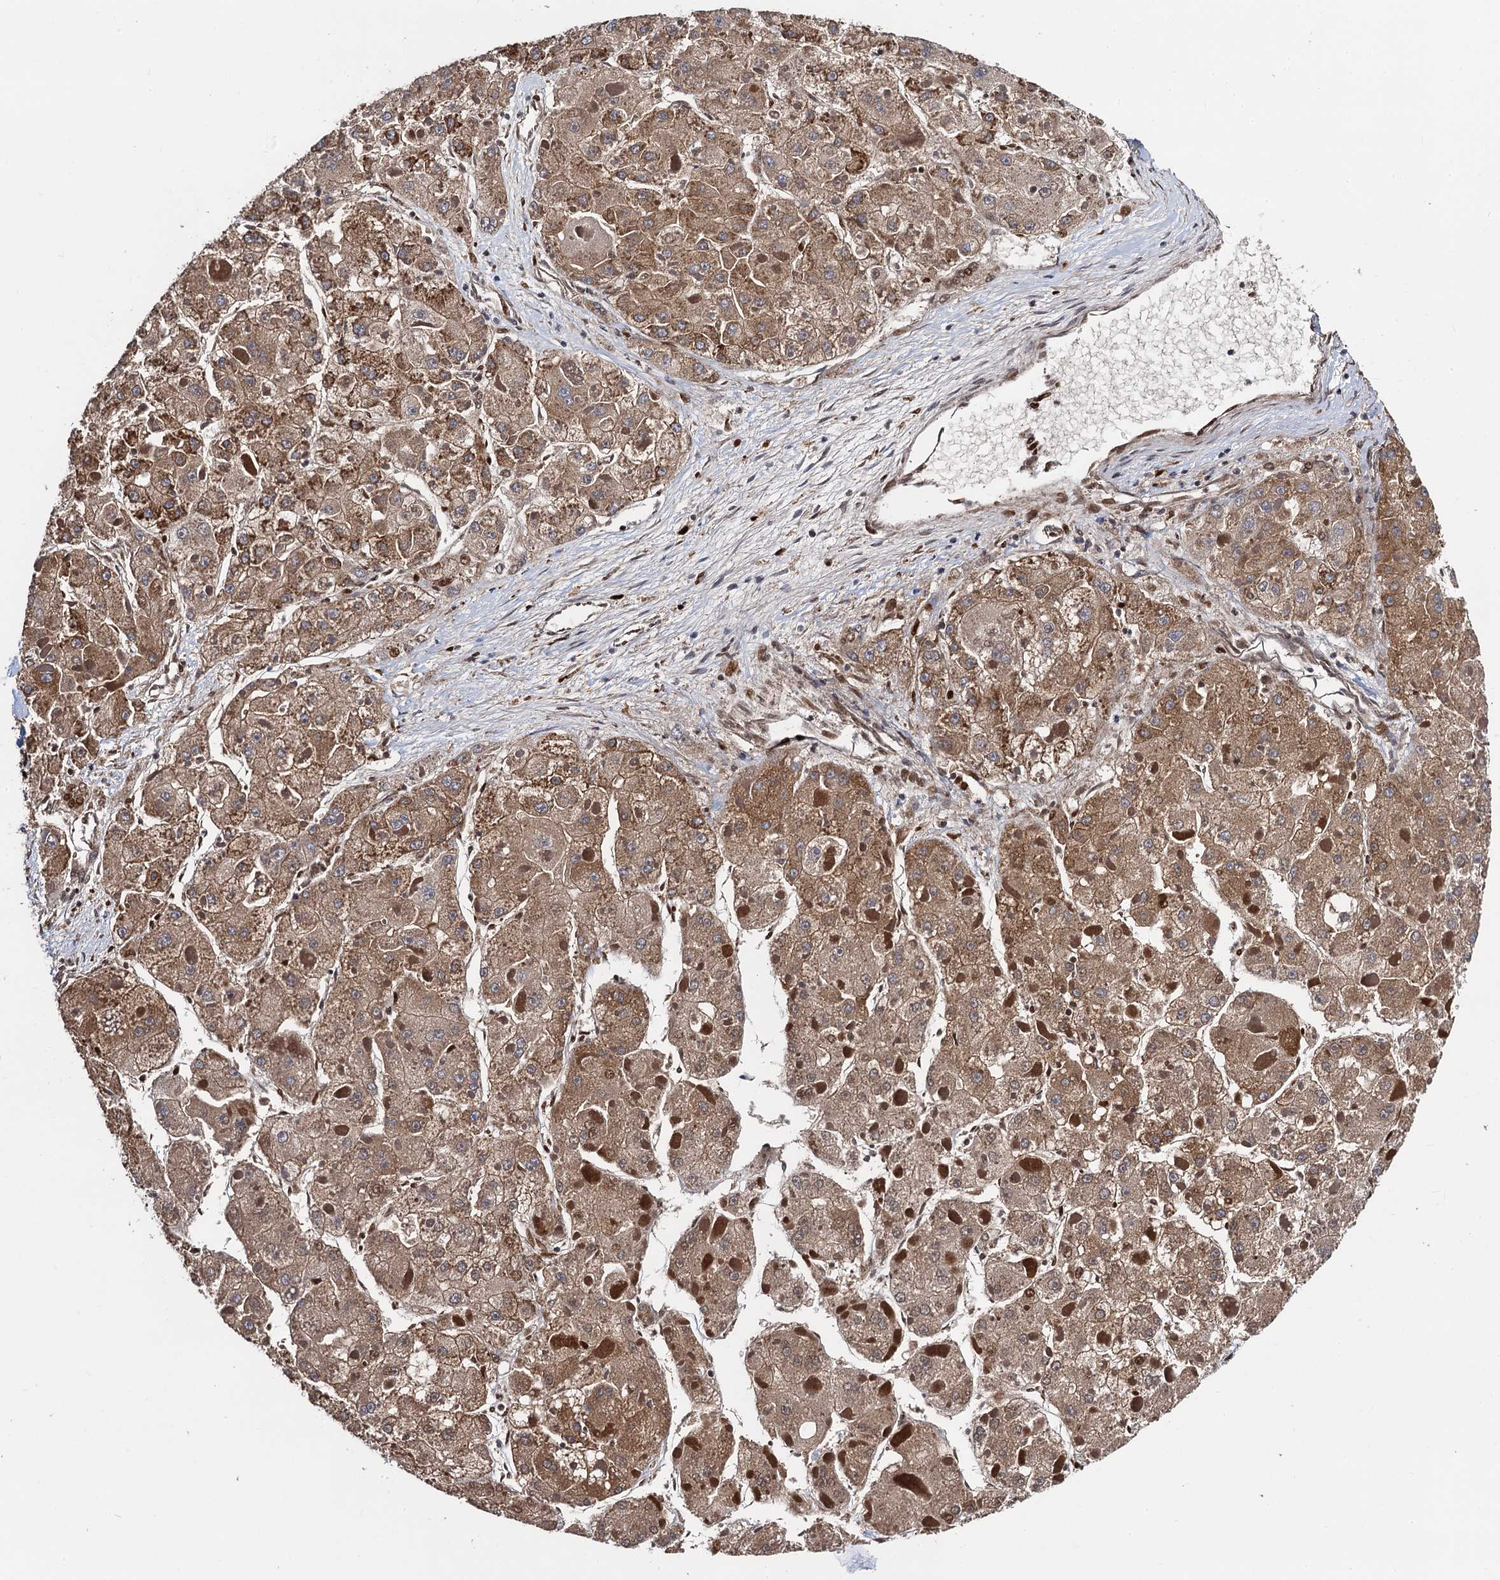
{"staining": {"intensity": "moderate", "quantity": ">75%", "location": "cytoplasmic/membranous"}, "tissue": "liver cancer", "cell_type": "Tumor cells", "image_type": "cancer", "snomed": [{"axis": "morphology", "description": "Carcinoma, Hepatocellular, NOS"}, {"axis": "topography", "description": "Liver"}], "caption": "Moderate cytoplasmic/membranous positivity for a protein is seen in about >75% of tumor cells of liver cancer using immunohistochemistry.", "gene": "FREM3", "patient": {"sex": "female", "age": 73}}